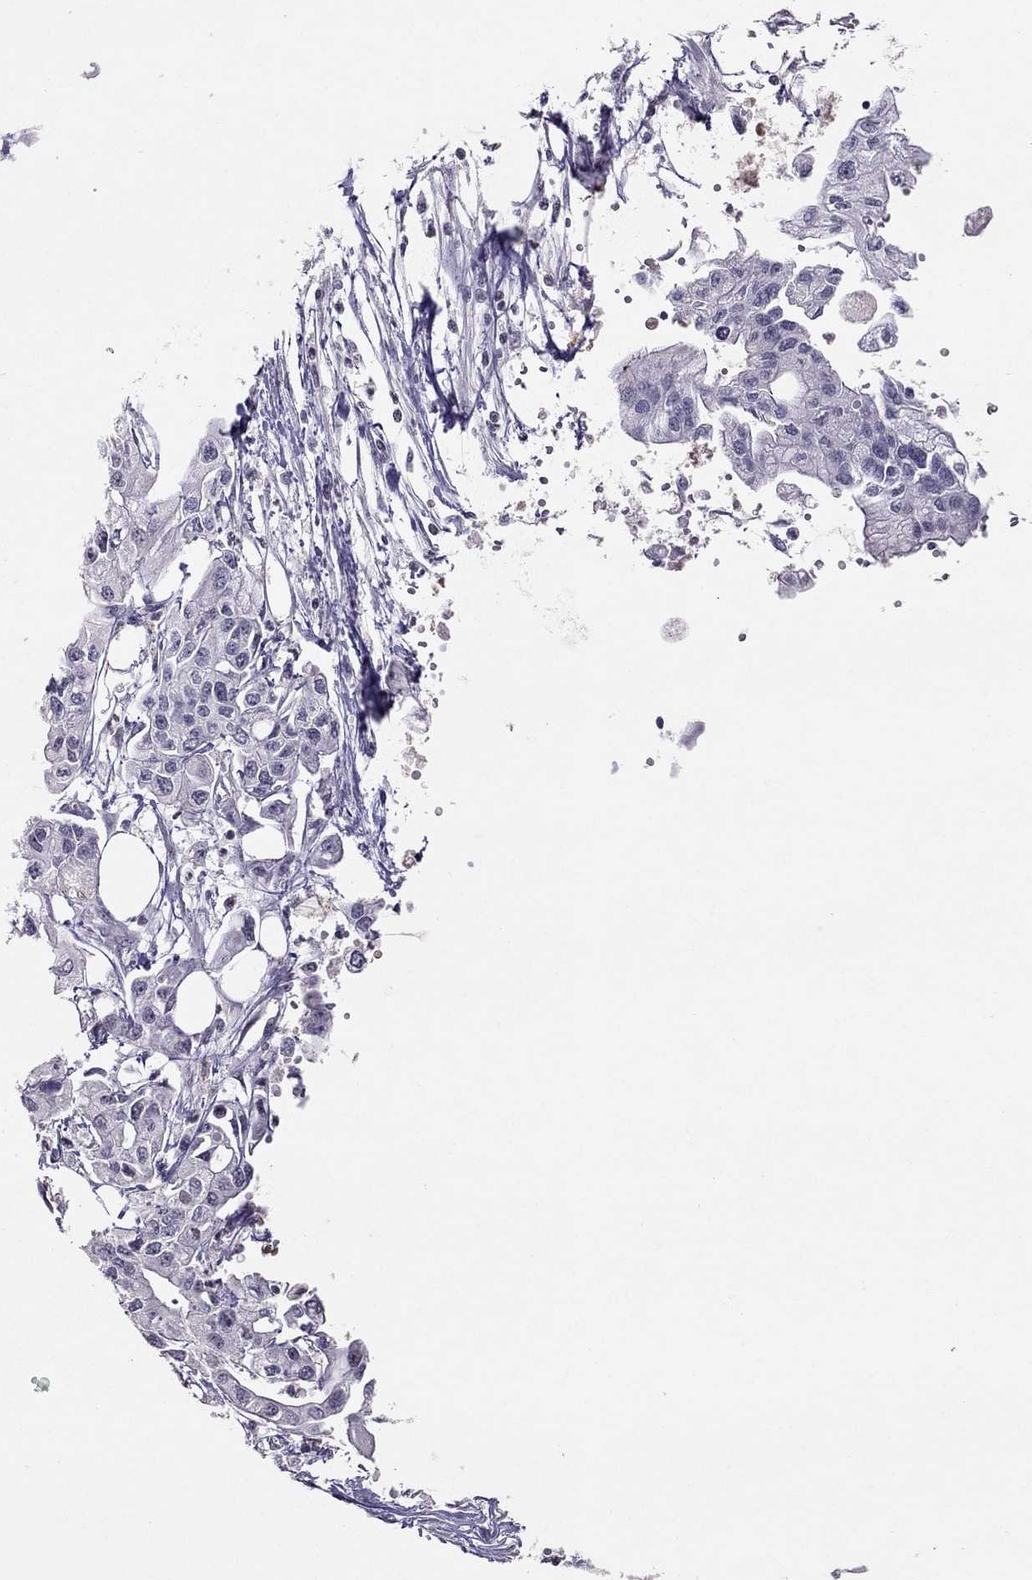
{"staining": {"intensity": "negative", "quantity": "none", "location": "none"}, "tissue": "pancreatic cancer", "cell_type": "Tumor cells", "image_type": "cancer", "snomed": [{"axis": "morphology", "description": "Adenocarcinoma, NOS"}, {"axis": "topography", "description": "Pancreas"}], "caption": "Pancreatic cancer stained for a protein using IHC displays no staining tumor cells.", "gene": "TSHB", "patient": {"sex": "male", "age": 70}}